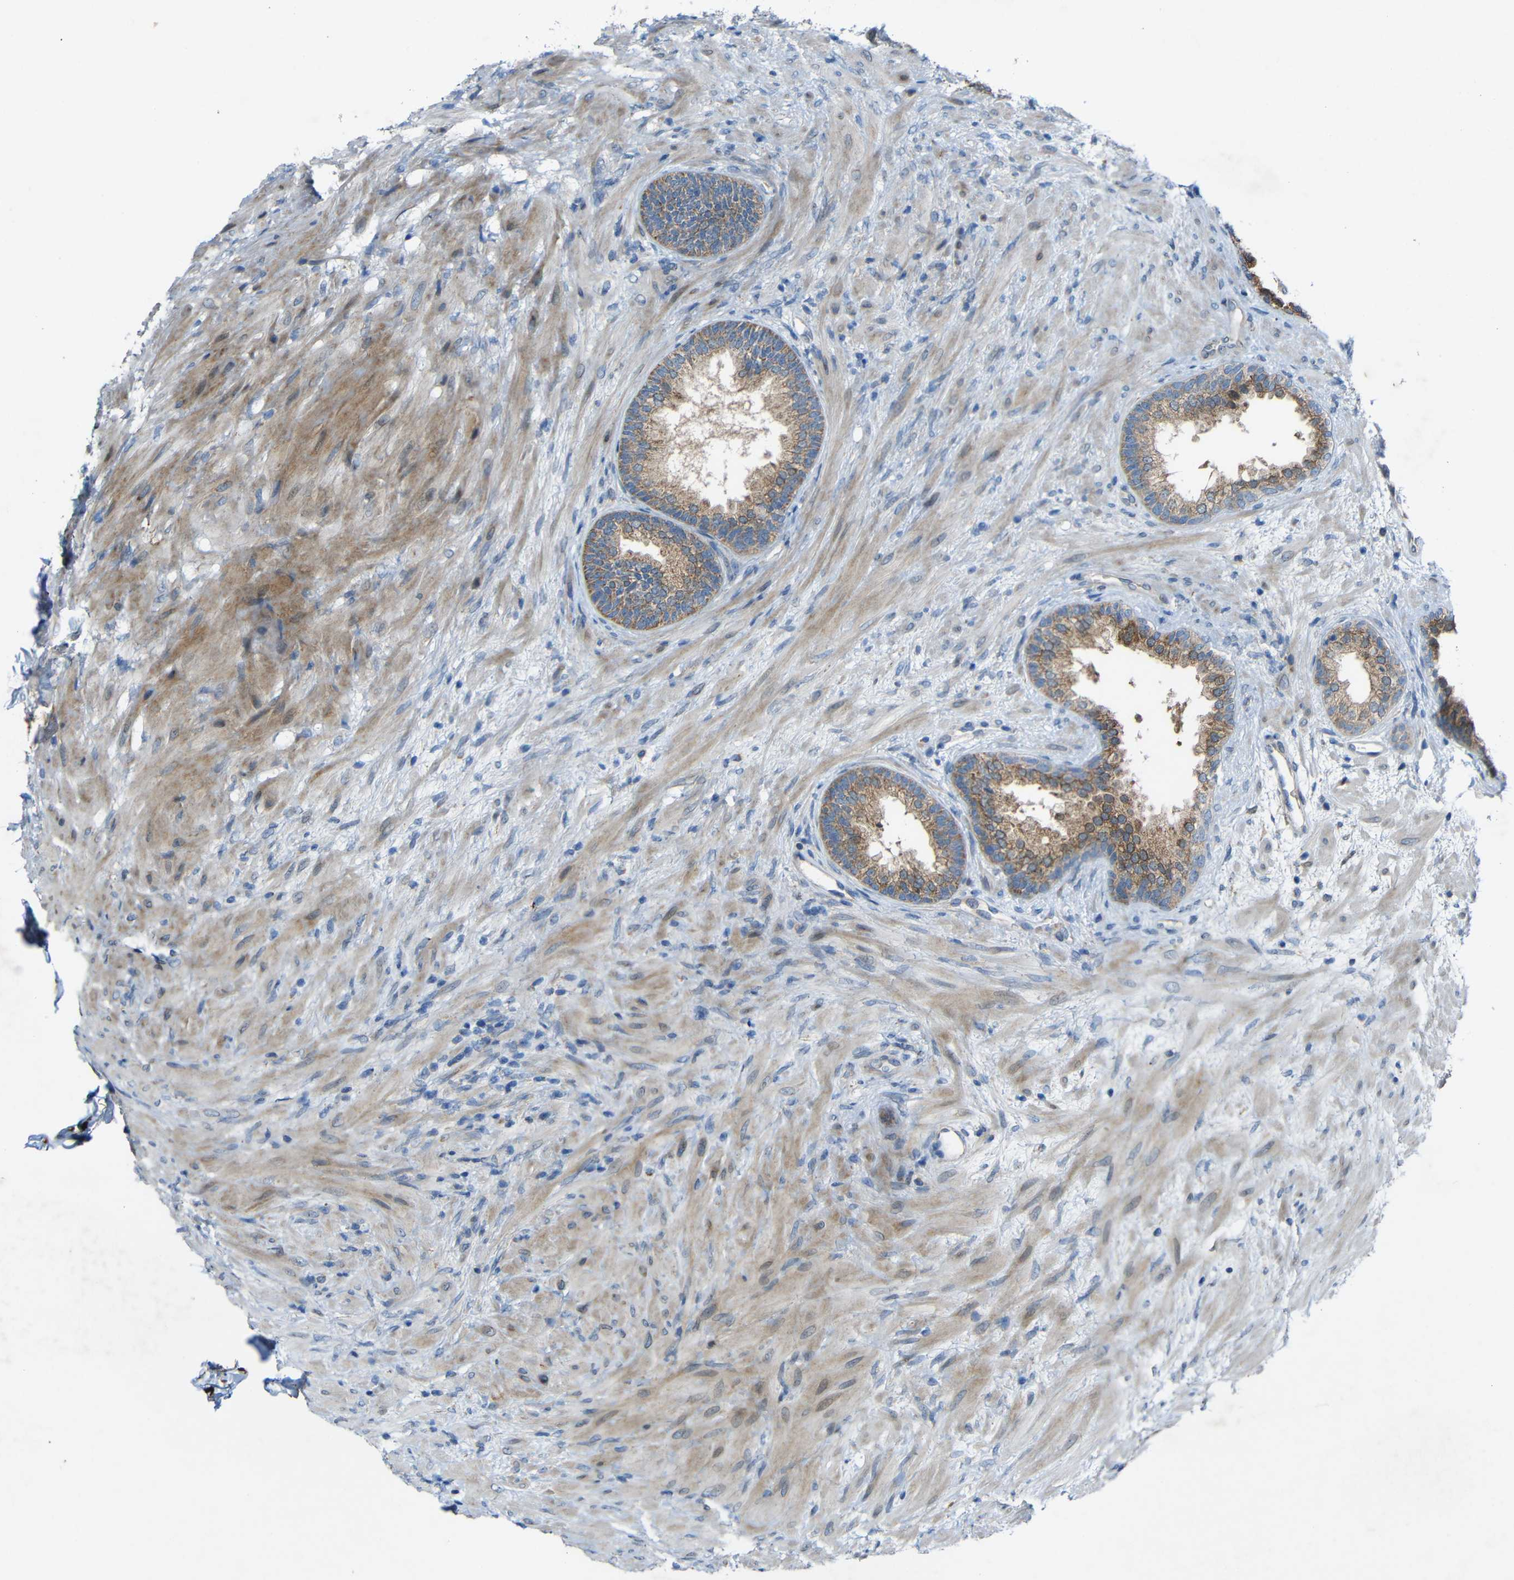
{"staining": {"intensity": "moderate", "quantity": ">75%", "location": "cytoplasmic/membranous"}, "tissue": "prostate", "cell_type": "Glandular cells", "image_type": "normal", "snomed": [{"axis": "morphology", "description": "Normal tissue, NOS"}, {"axis": "topography", "description": "Prostate"}], "caption": "Protein expression analysis of benign prostate demonstrates moderate cytoplasmic/membranous positivity in about >75% of glandular cells.", "gene": "TMEM25", "patient": {"sex": "male", "age": 76}}